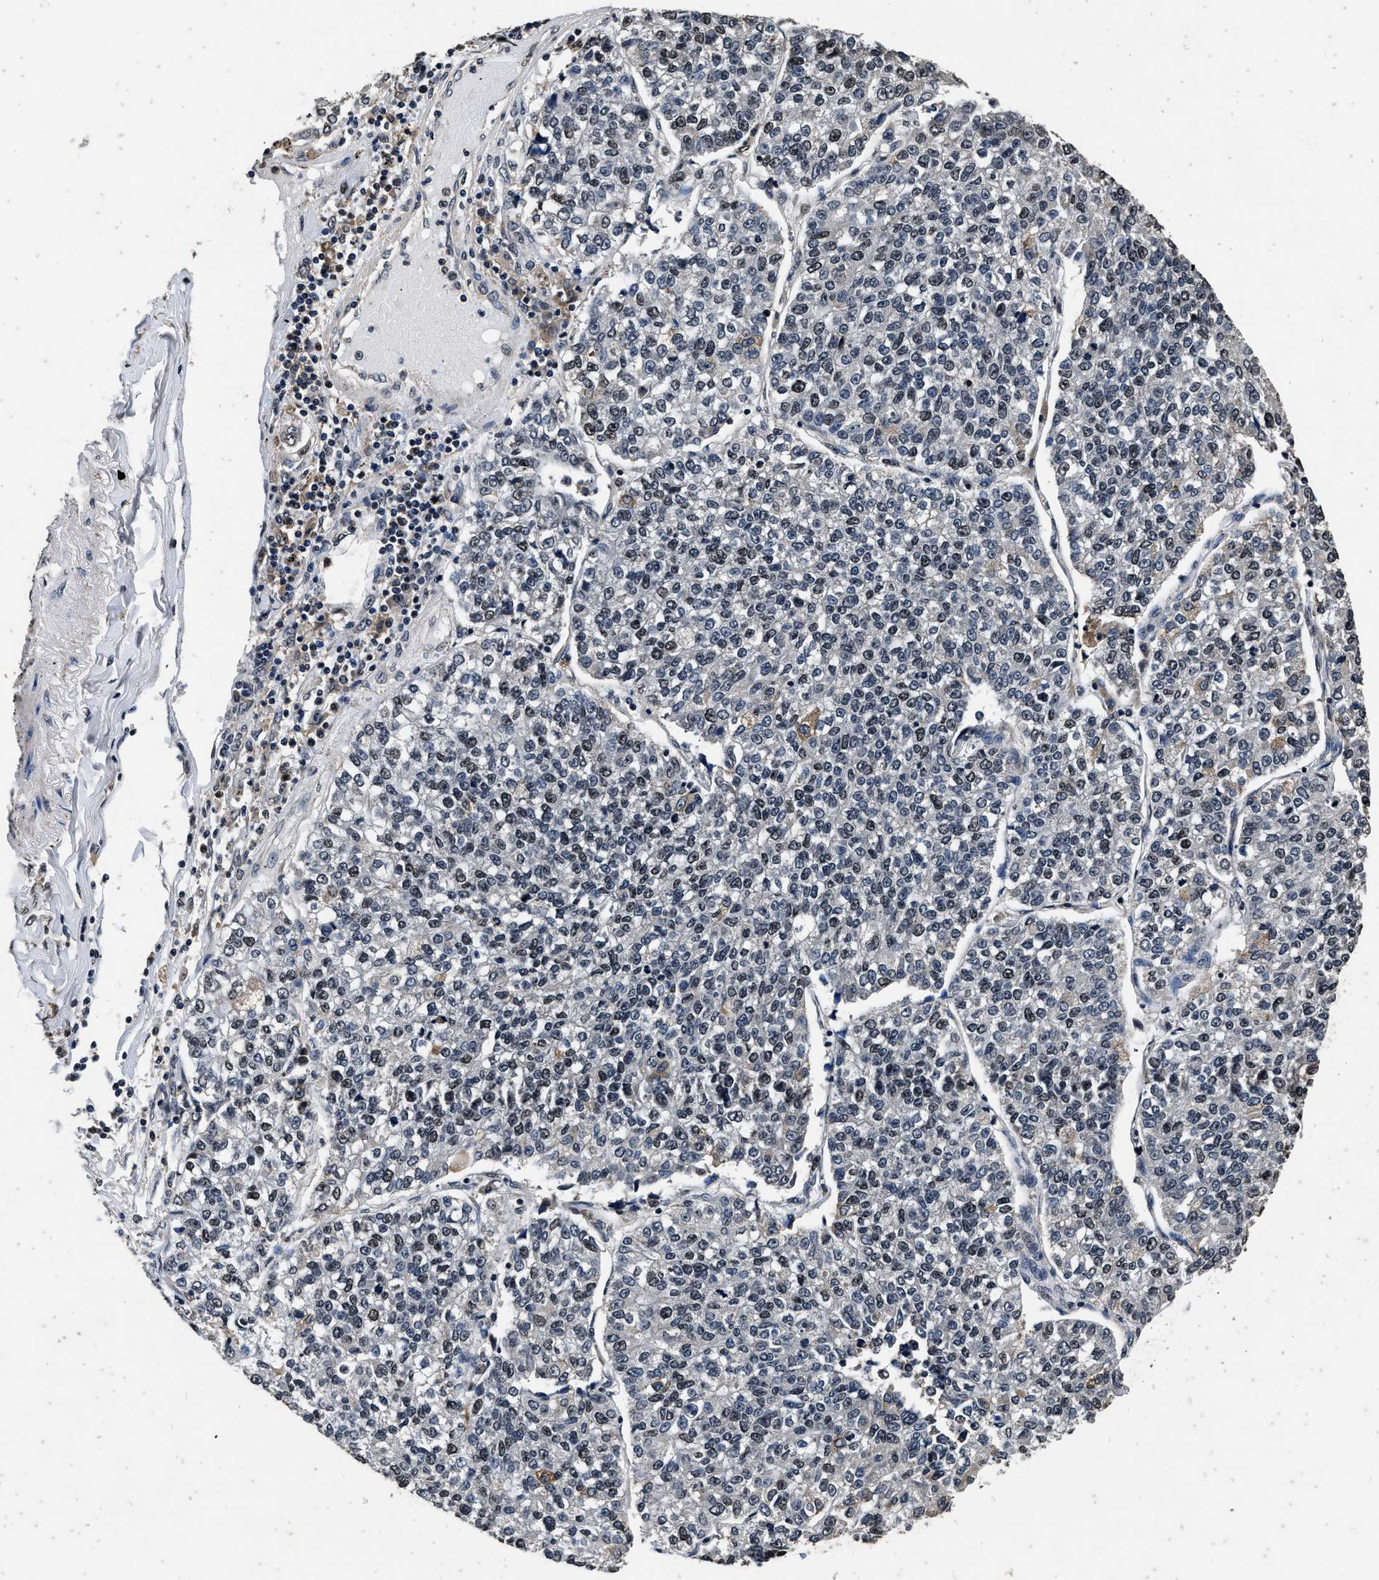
{"staining": {"intensity": "weak", "quantity": "25%-75%", "location": "nuclear"}, "tissue": "lung cancer", "cell_type": "Tumor cells", "image_type": "cancer", "snomed": [{"axis": "morphology", "description": "Adenocarcinoma, NOS"}, {"axis": "topography", "description": "Lung"}], "caption": "Human lung cancer stained for a protein (brown) shows weak nuclear positive staining in approximately 25%-75% of tumor cells.", "gene": "CSTF1", "patient": {"sex": "male", "age": 49}}